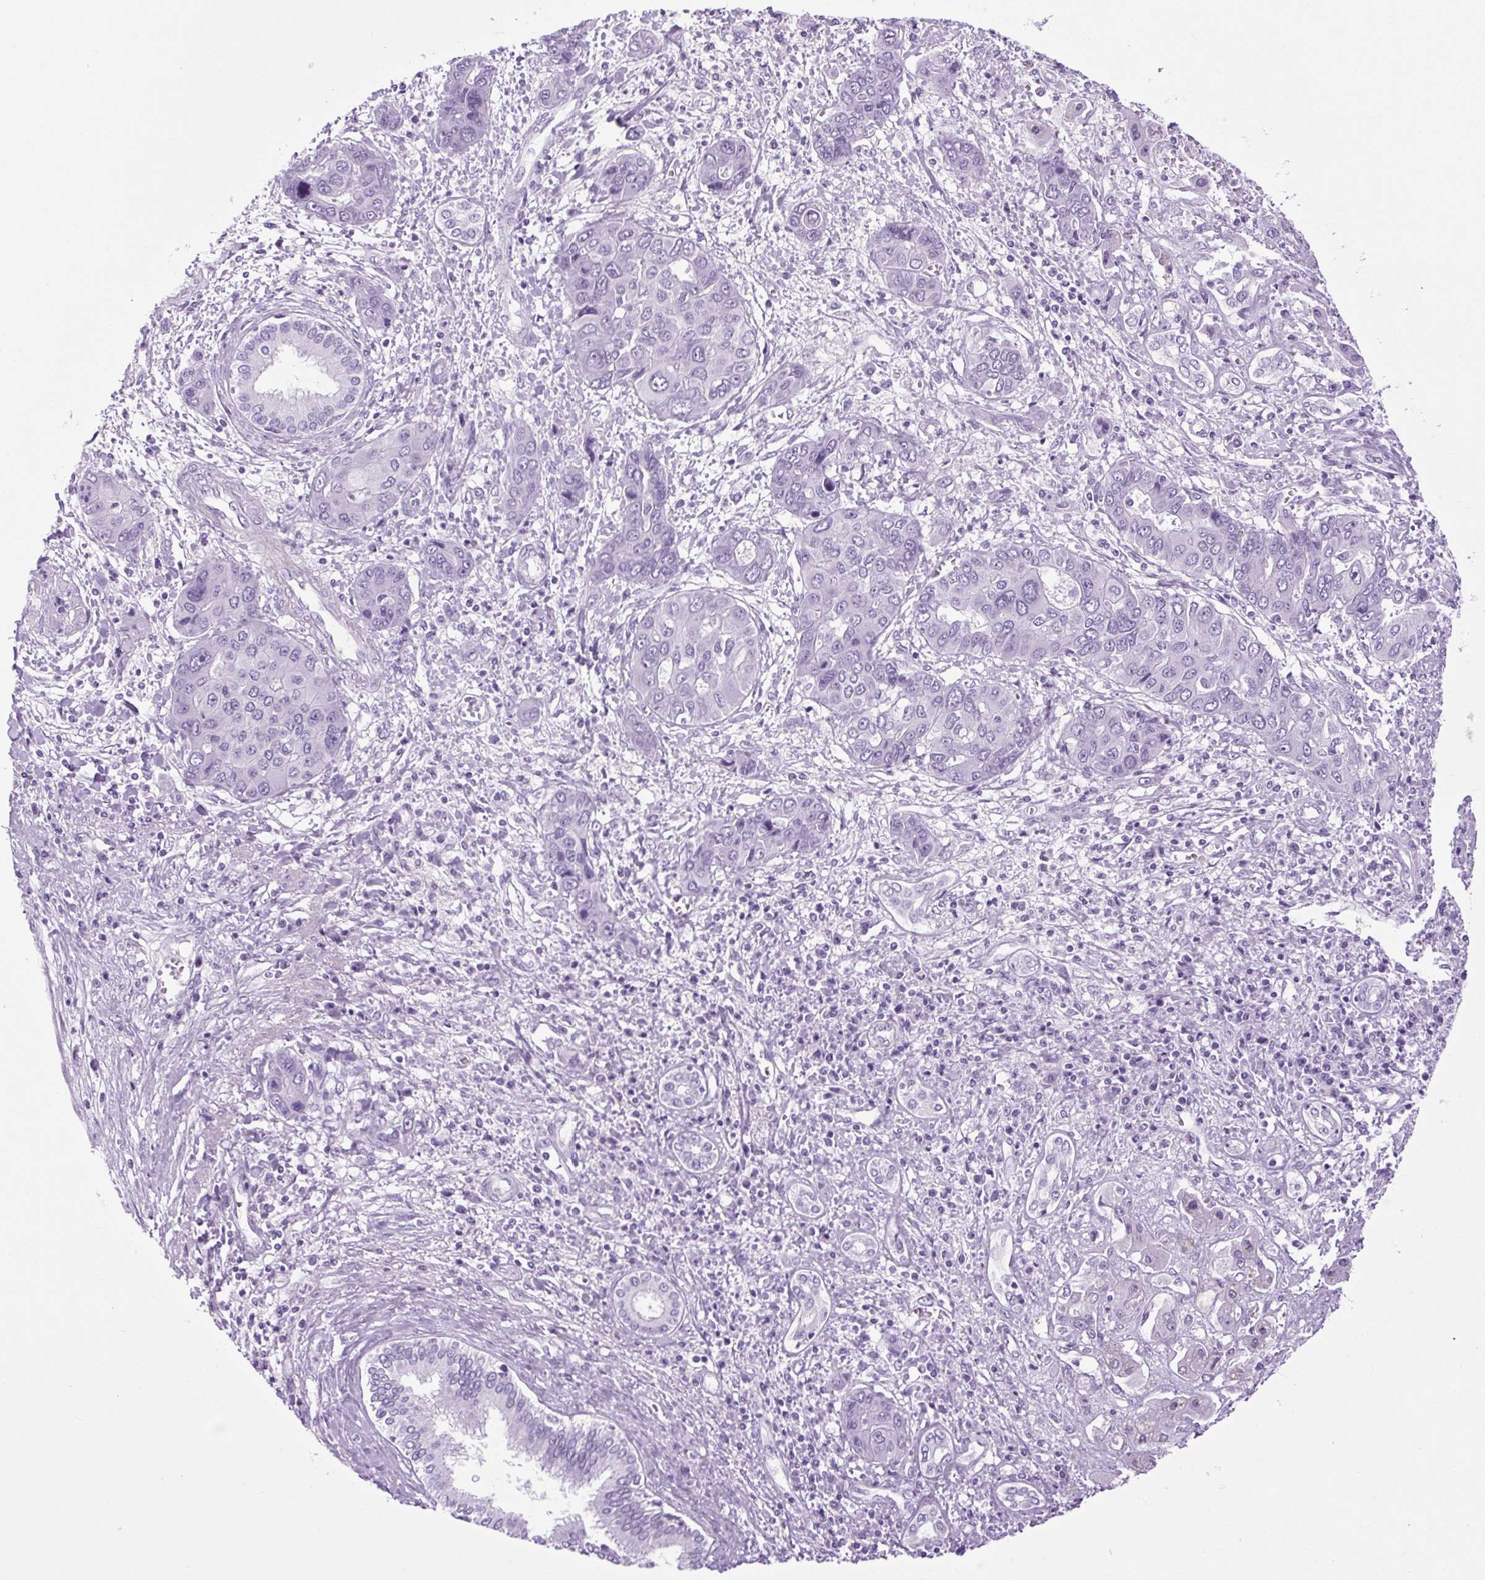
{"staining": {"intensity": "negative", "quantity": "none", "location": "none"}, "tissue": "liver cancer", "cell_type": "Tumor cells", "image_type": "cancer", "snomed": [{"axis": "morphology", "description": "Cholangiocarcinoma"}, {"axis": "topography", "description": "Liver"}], "caption": "This is an immunohistochemistry image of cholangiocarcinoma (liver). There is no positivity in tumor cells.", "gene": "OOEP", "patient": {"sex": "male", "age": 67}}